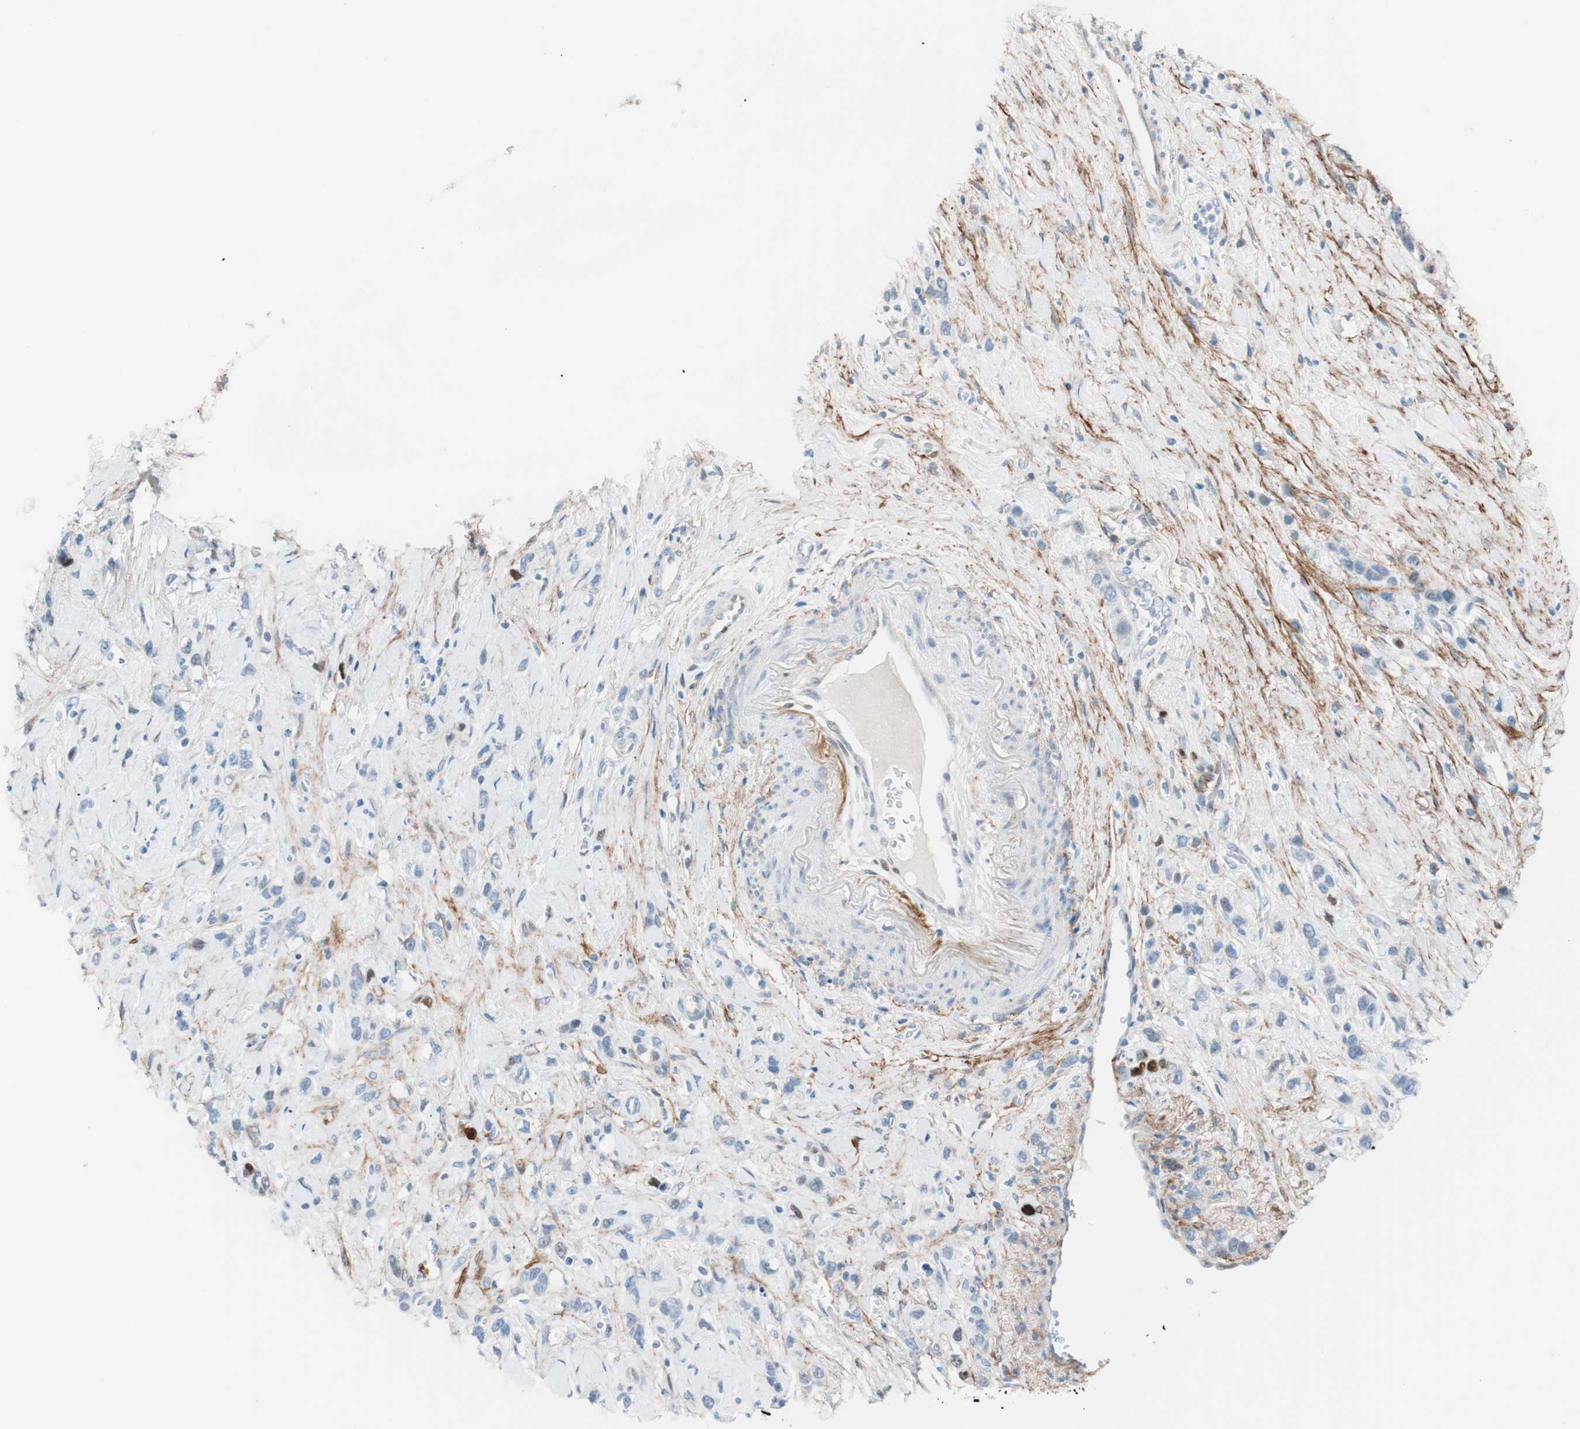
{"staining": {"intensity": "moderate", "quantity": "<25%", "location": "nuclear"}, "tissue": "stomach cancer", "cell_type": "Tumor cells", "image_type": "cancer", "snomed": [{"axis": "morphology", "description": "Normal tissue, NOS"}, {"axis": "morphology", "description": "Adenocarcinoma, NOS"}, {"axis": "morphology", "description": "Adenocarcinoma, High grade"}, {"axis": "topography", "description": "Stomach, upper"}, {"axis": "topography", "description": "Stomach"}], "caption": "Immunohistochemical staining of stomach cancer demonstrates low levels of moderate nuclear protein expression in approximately <25% of tumor cells. (IHC, brightfield microscopy, high magnification).", "gene": "FOSL1", "patient": {"sex": "female", "age": 65}}